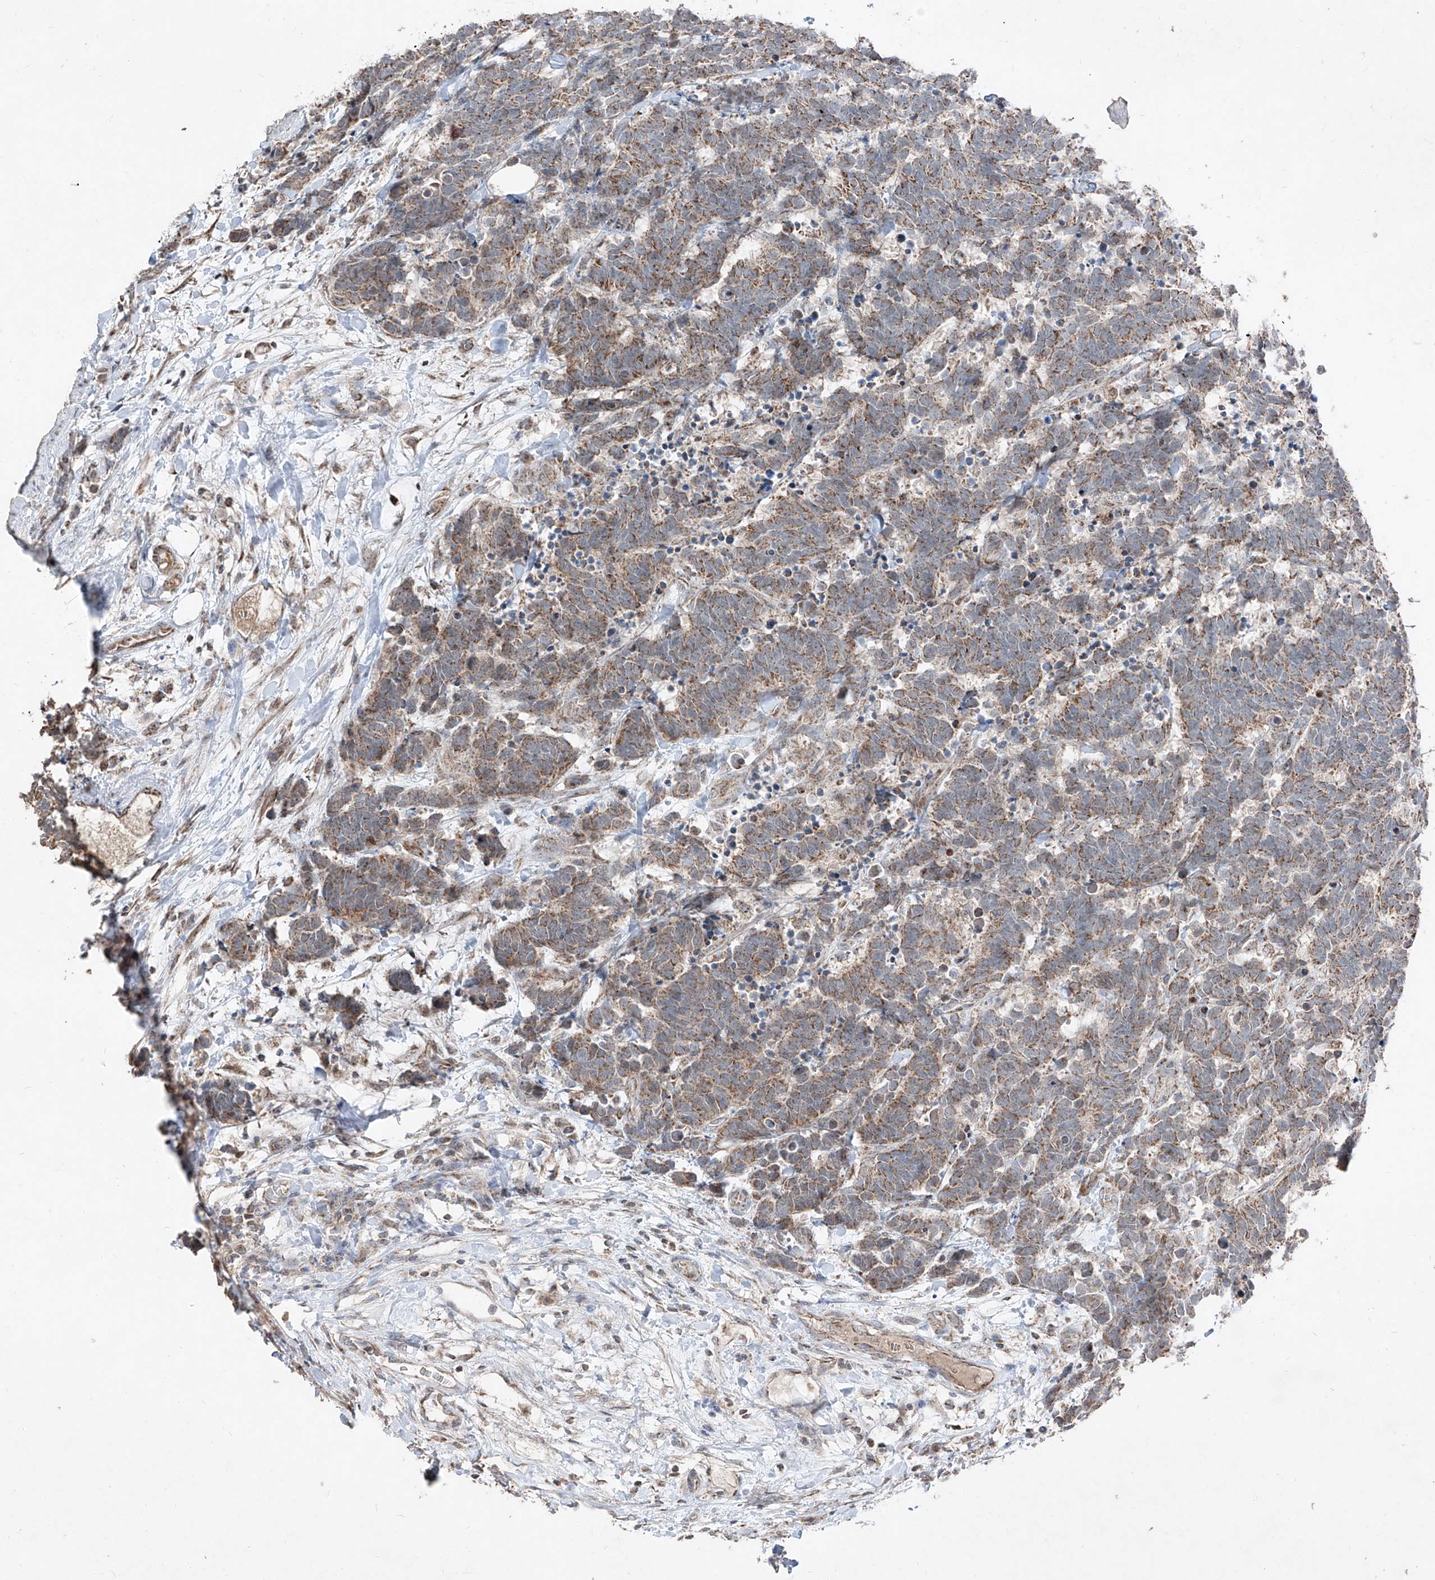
{"staining": {"intensity": "moderate", "quantity": ">75%", "location": "cytoplasmic/membranous"}, "tissue": "carcinoid", "cell_type": "Tumor cells", "image_type": "cancer", "snomed": [{"axis": "morphology", "description": "Carcinoma, NOS"}, {"axis": "morphology", "description": "Carcinoid, malignant, NOS"}, {"axis": "topography", "description": "Urinary bladder"}], "caption": "Moderate cytoplasmic/membranous protein expression is seen in approximately >75% of tumor cells in carcinoma. (Stains: DAB in brown, nuclei in blue, Microscopy: brightfield microscopy at high magnification).", "gene": "NDUFB3", "patient": {"sex": "male", "age": 57}}